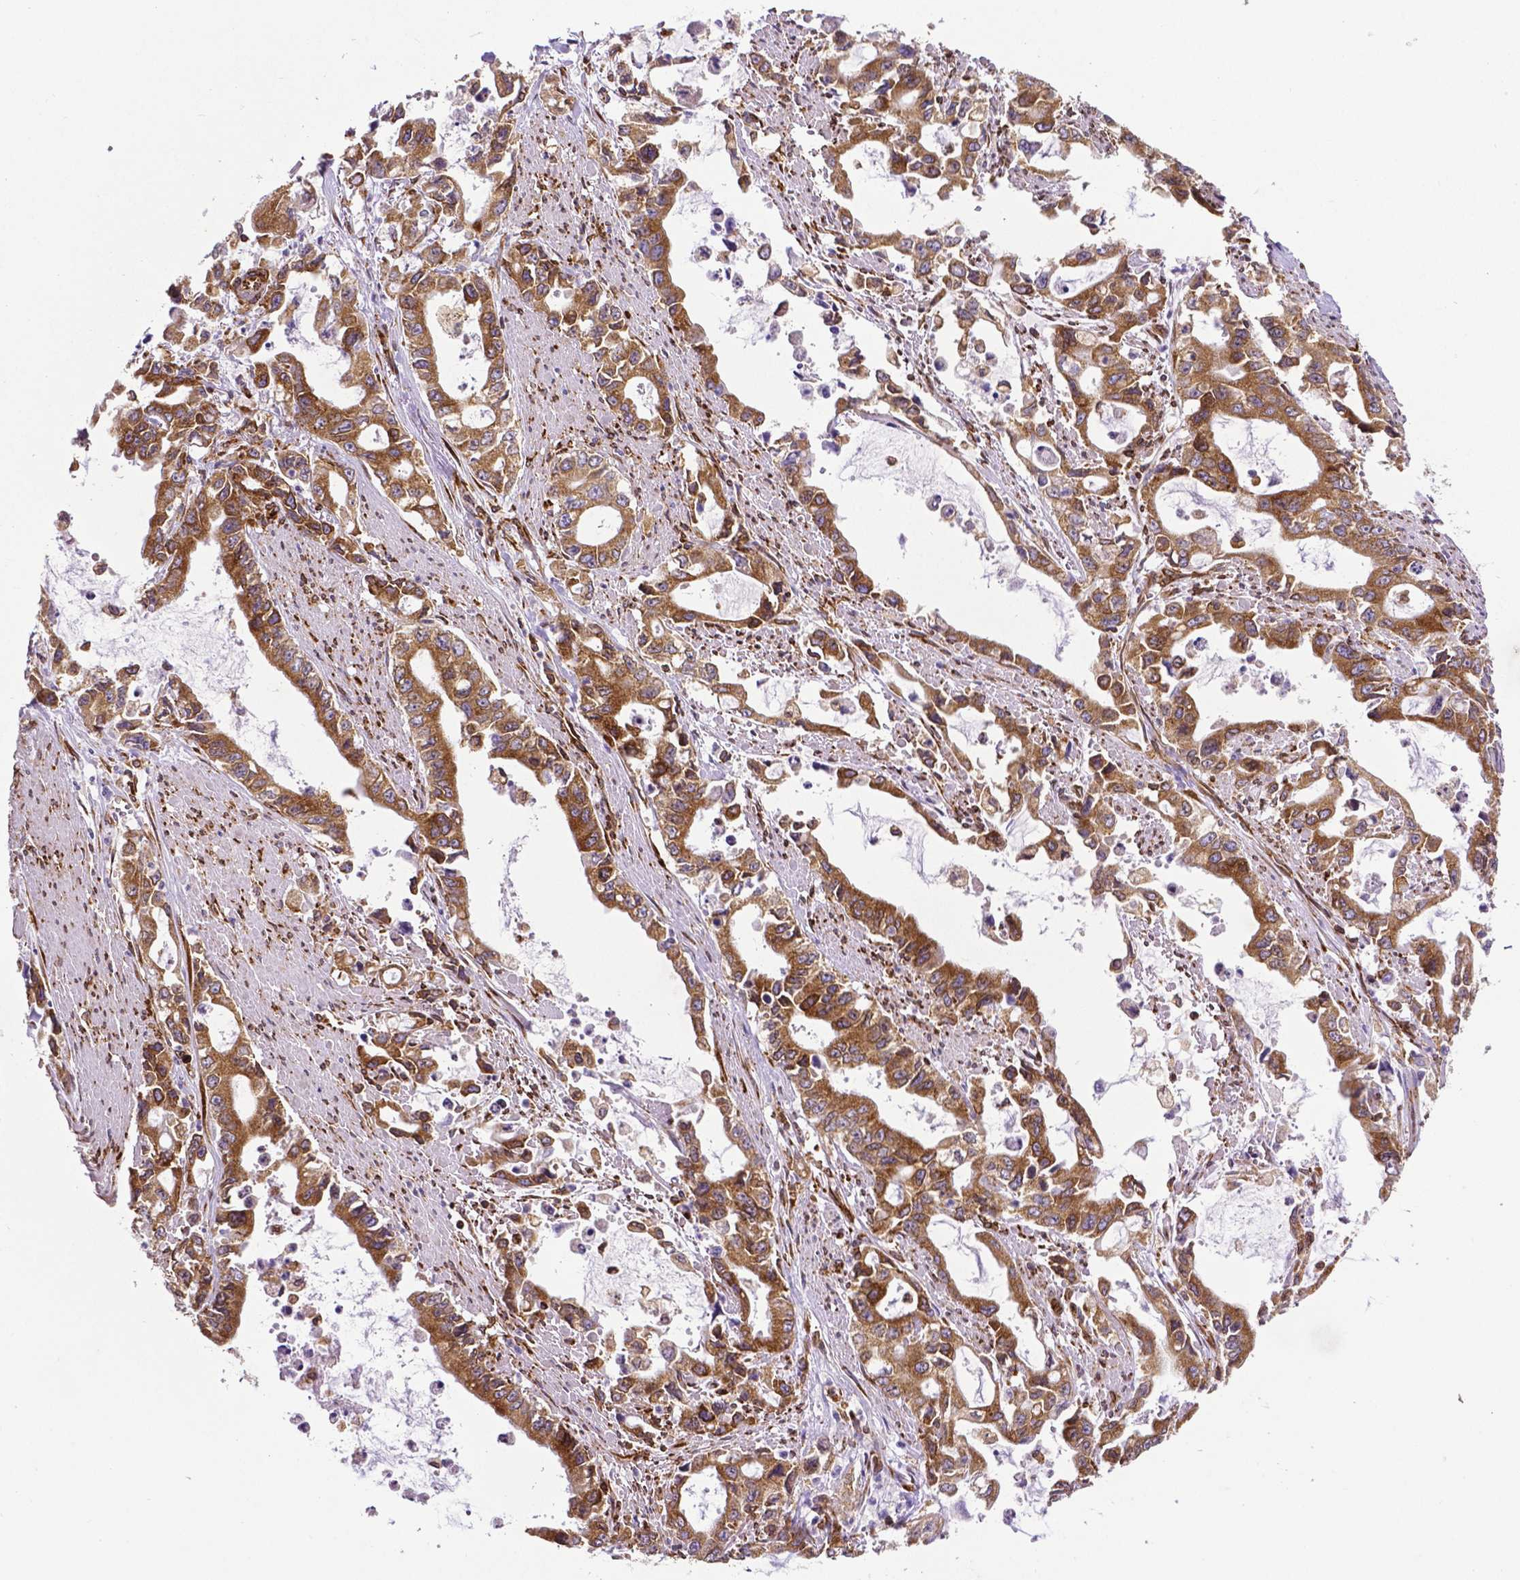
{"staining": {"intensity": "moderate", "quantity": ">75%", "location": "cytoplasmic/membranous"}, "tissue": "stomach cancer", "cell_type": "Tumor cells", "image_type": "cancer", "snomed": [{"axis": "morphology", "description": "Adenocarcinoma, NOS"}, {"axis": "topography", "description": "Stomach, upper"}], "caption": "Tumor cells show medium levels of moderate cytoplasmic/membranous positivity in approximately >75% of cells in stomach cancer.", "gene": "MTDH", "patient": {"sex": "male", "age": 85}}